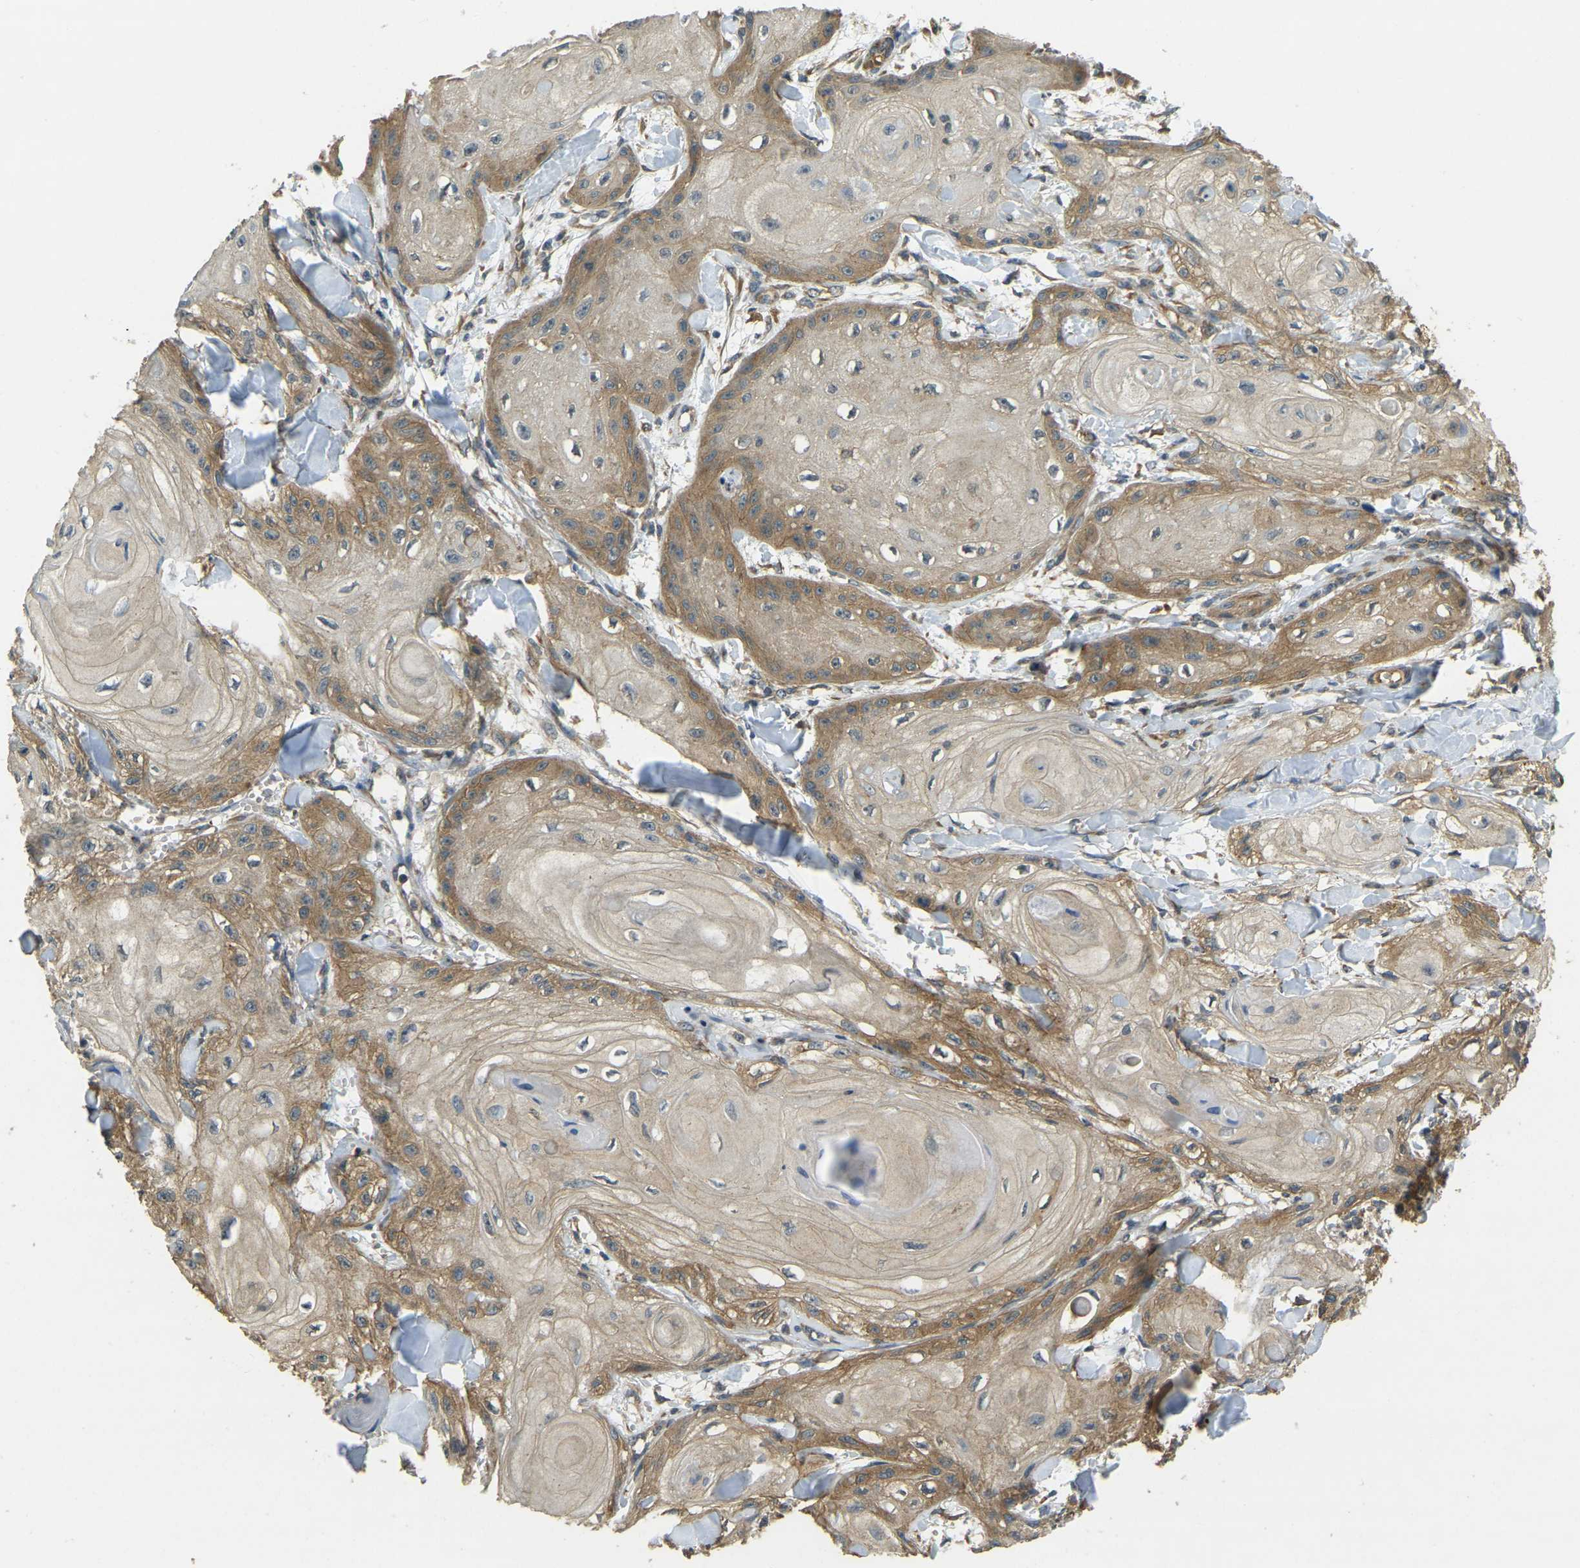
{"staining": {"intensity": "moderate", "quantity": ">75%", "location": "cytoplasmic/membranous"}, "tissue": "skin cancer", "cell_type": "Tumor cells", "image_type": "cancer", "snomed": [{"axis": "morphology", "description": "Squamous cell carcinoma, NOS"}, {"axis": "topography", "description": "Skin"}], "caption": "Brown immunohistochemical staining in human skin cancer (squamous cell carcinoma) demonstrates moderate cytoplasmic/membranous positivity in about >75% of tumor cells.", "gene": "ERGIC1", "patient": {"sex": "male", "age": 74}}